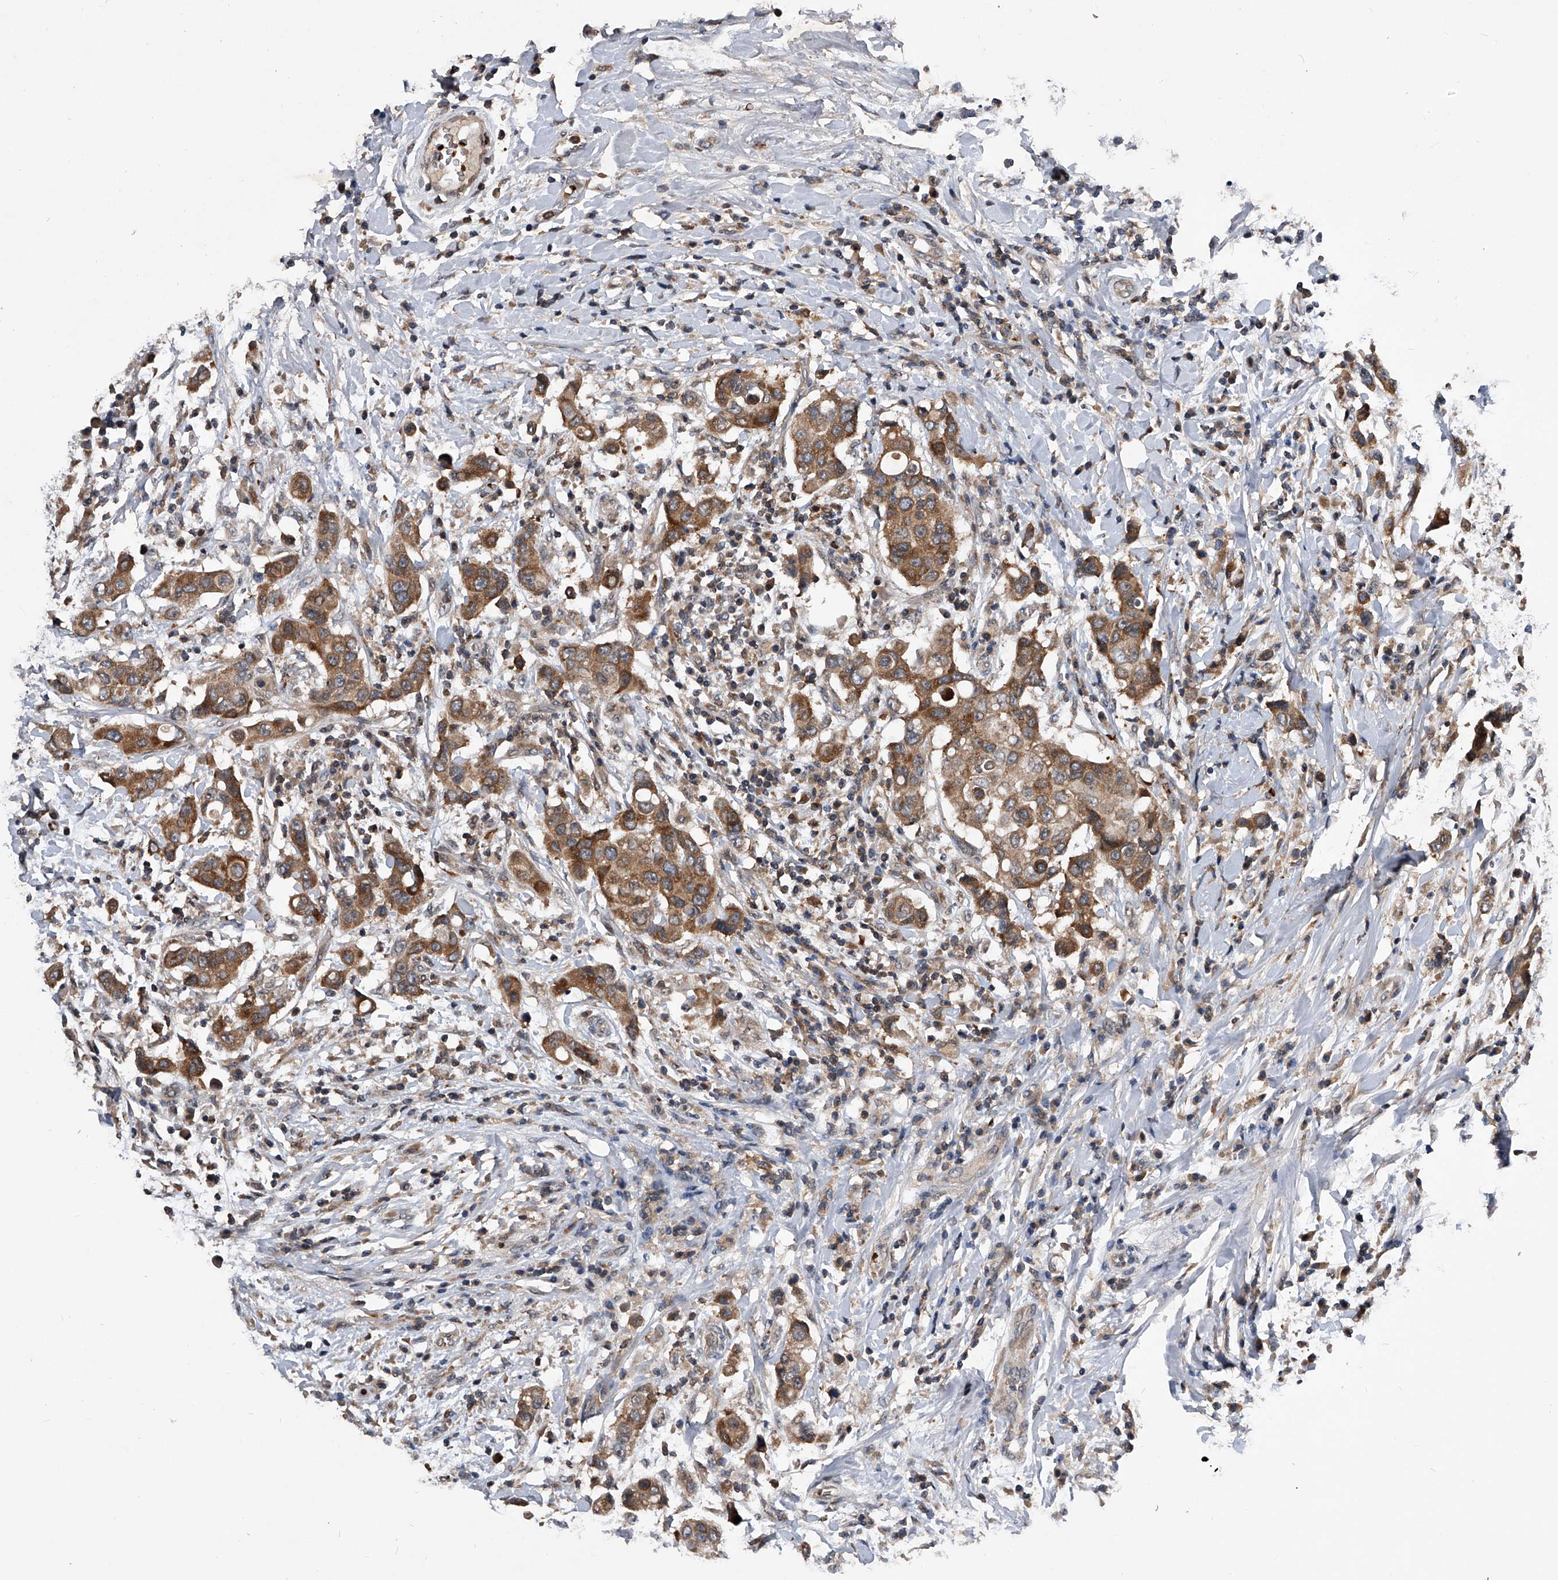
{"staining": {"intensity": "moderate", "quantity": ">75%", "location": "cytoplasmic/membranous"}, "tissue": "breast cancer", "cell_type": "Tumor cells", "image_type": "cancer", "snomed": [{"axis": "morphology", "description": "Duct carcinoma"}, {"axis": "topography", "description": "Breast"}], "caption": "About >75% of tumor cells in human breast cancer (intraductal carcinoma) exhibit moderate cytoplasmic/membranous protein expression as visualized by brown immunohistochemical staining.", "gene": "ZNF30", "patient": {"sex": "female", "age": 27}}